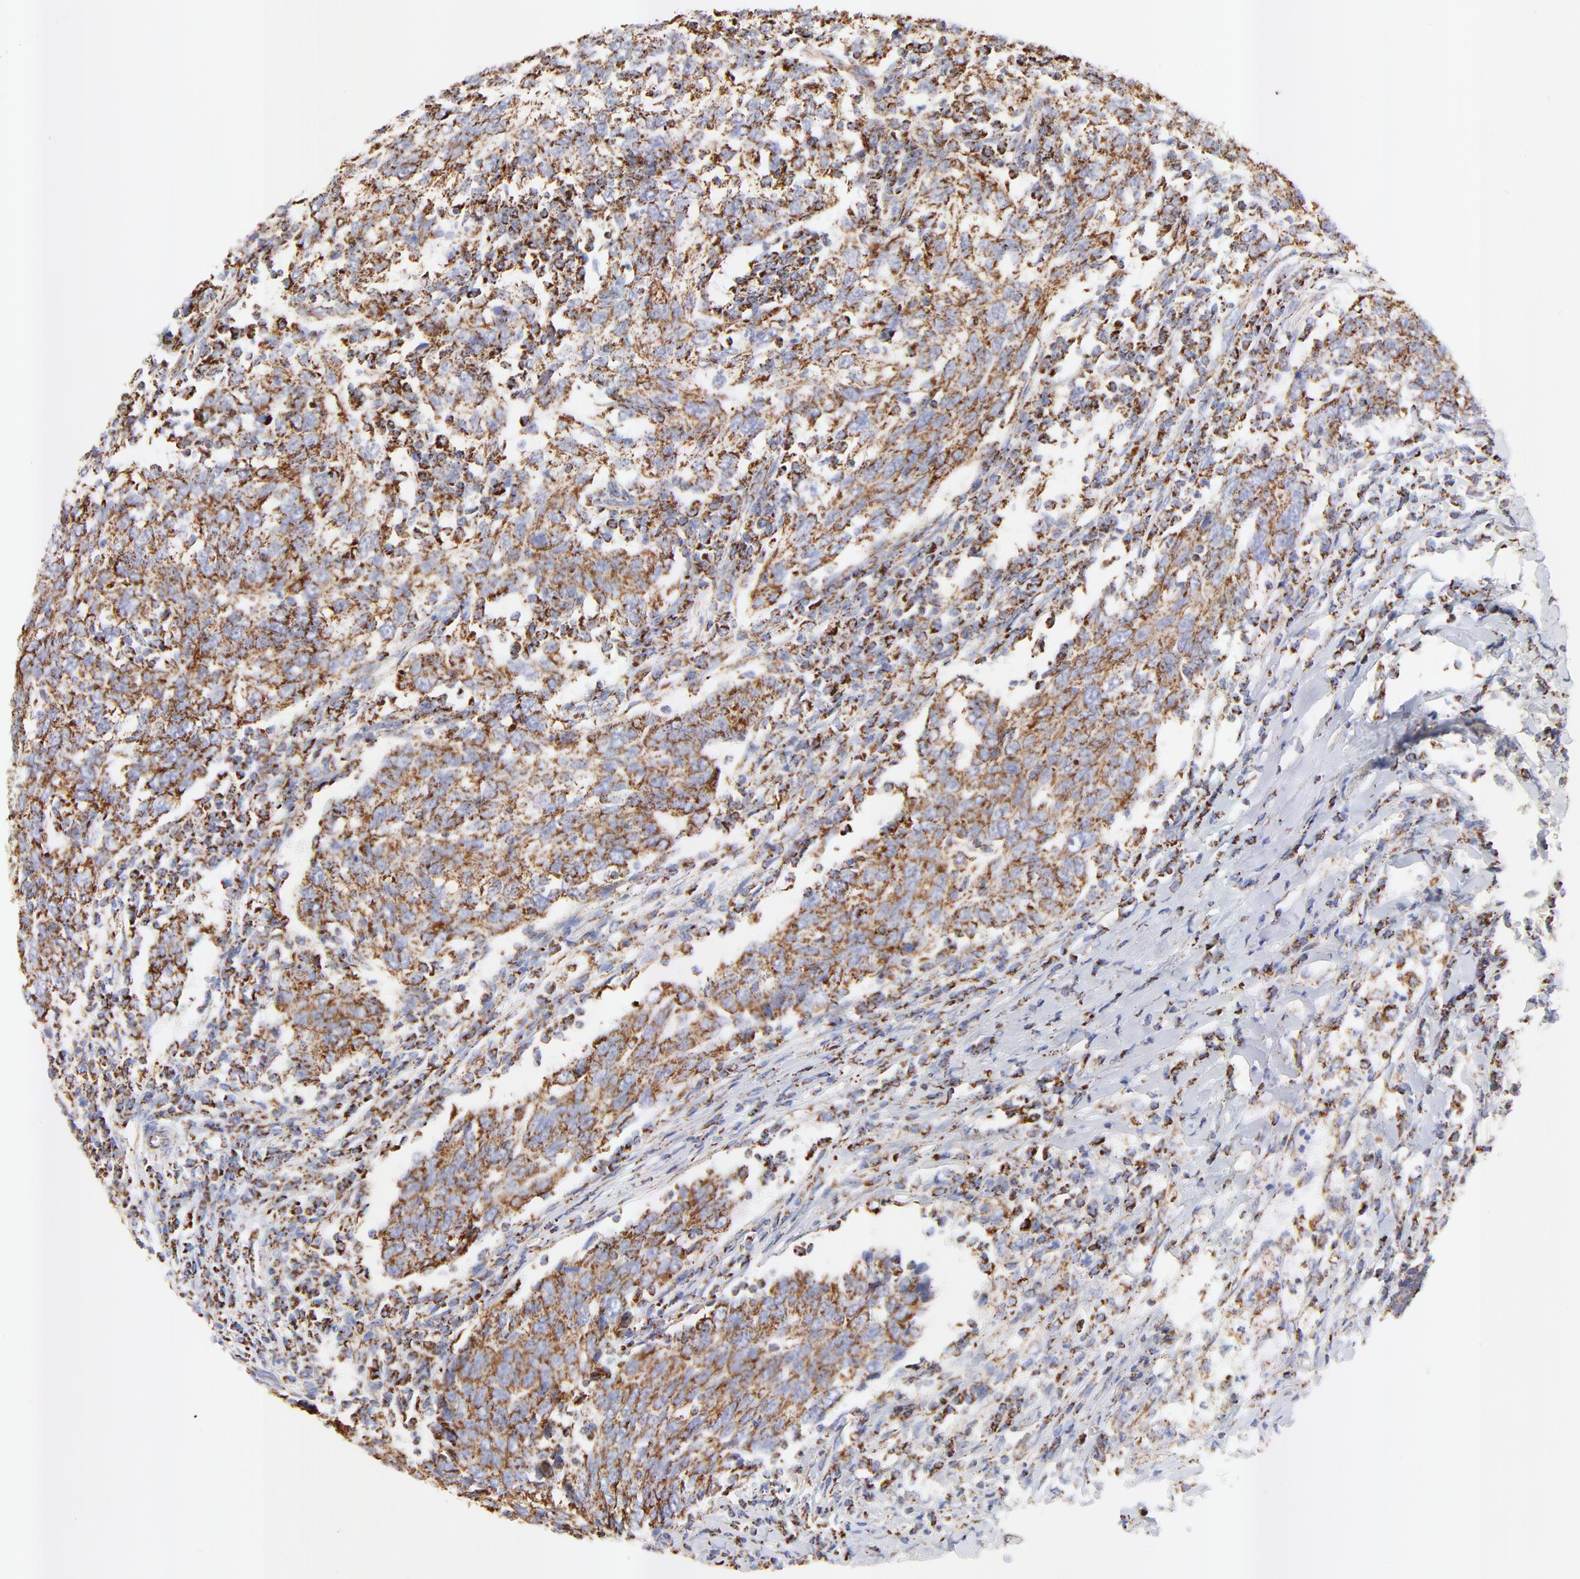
{"staining": {"intensity": "strong", "quantity": ">75%", "location": "cytoplasmic/membranous"}, "tissue": "breast cancer", "cell_type": "Tumor cells", "image_type": "cancer", "snomed": [{"axis": "morphology", "description": "Duct carcinoma"}, {"axis": "topography", "description": "Breast"}], "caption": "Infiltrating ductal carcinoma (breast) stained with a brown dye reveals strong cytoplasmic/membranous positive staining in approximately >75% of tumor cells.", "gene": "COX4I1", "patient": {"sex": "female", "age": 50}}